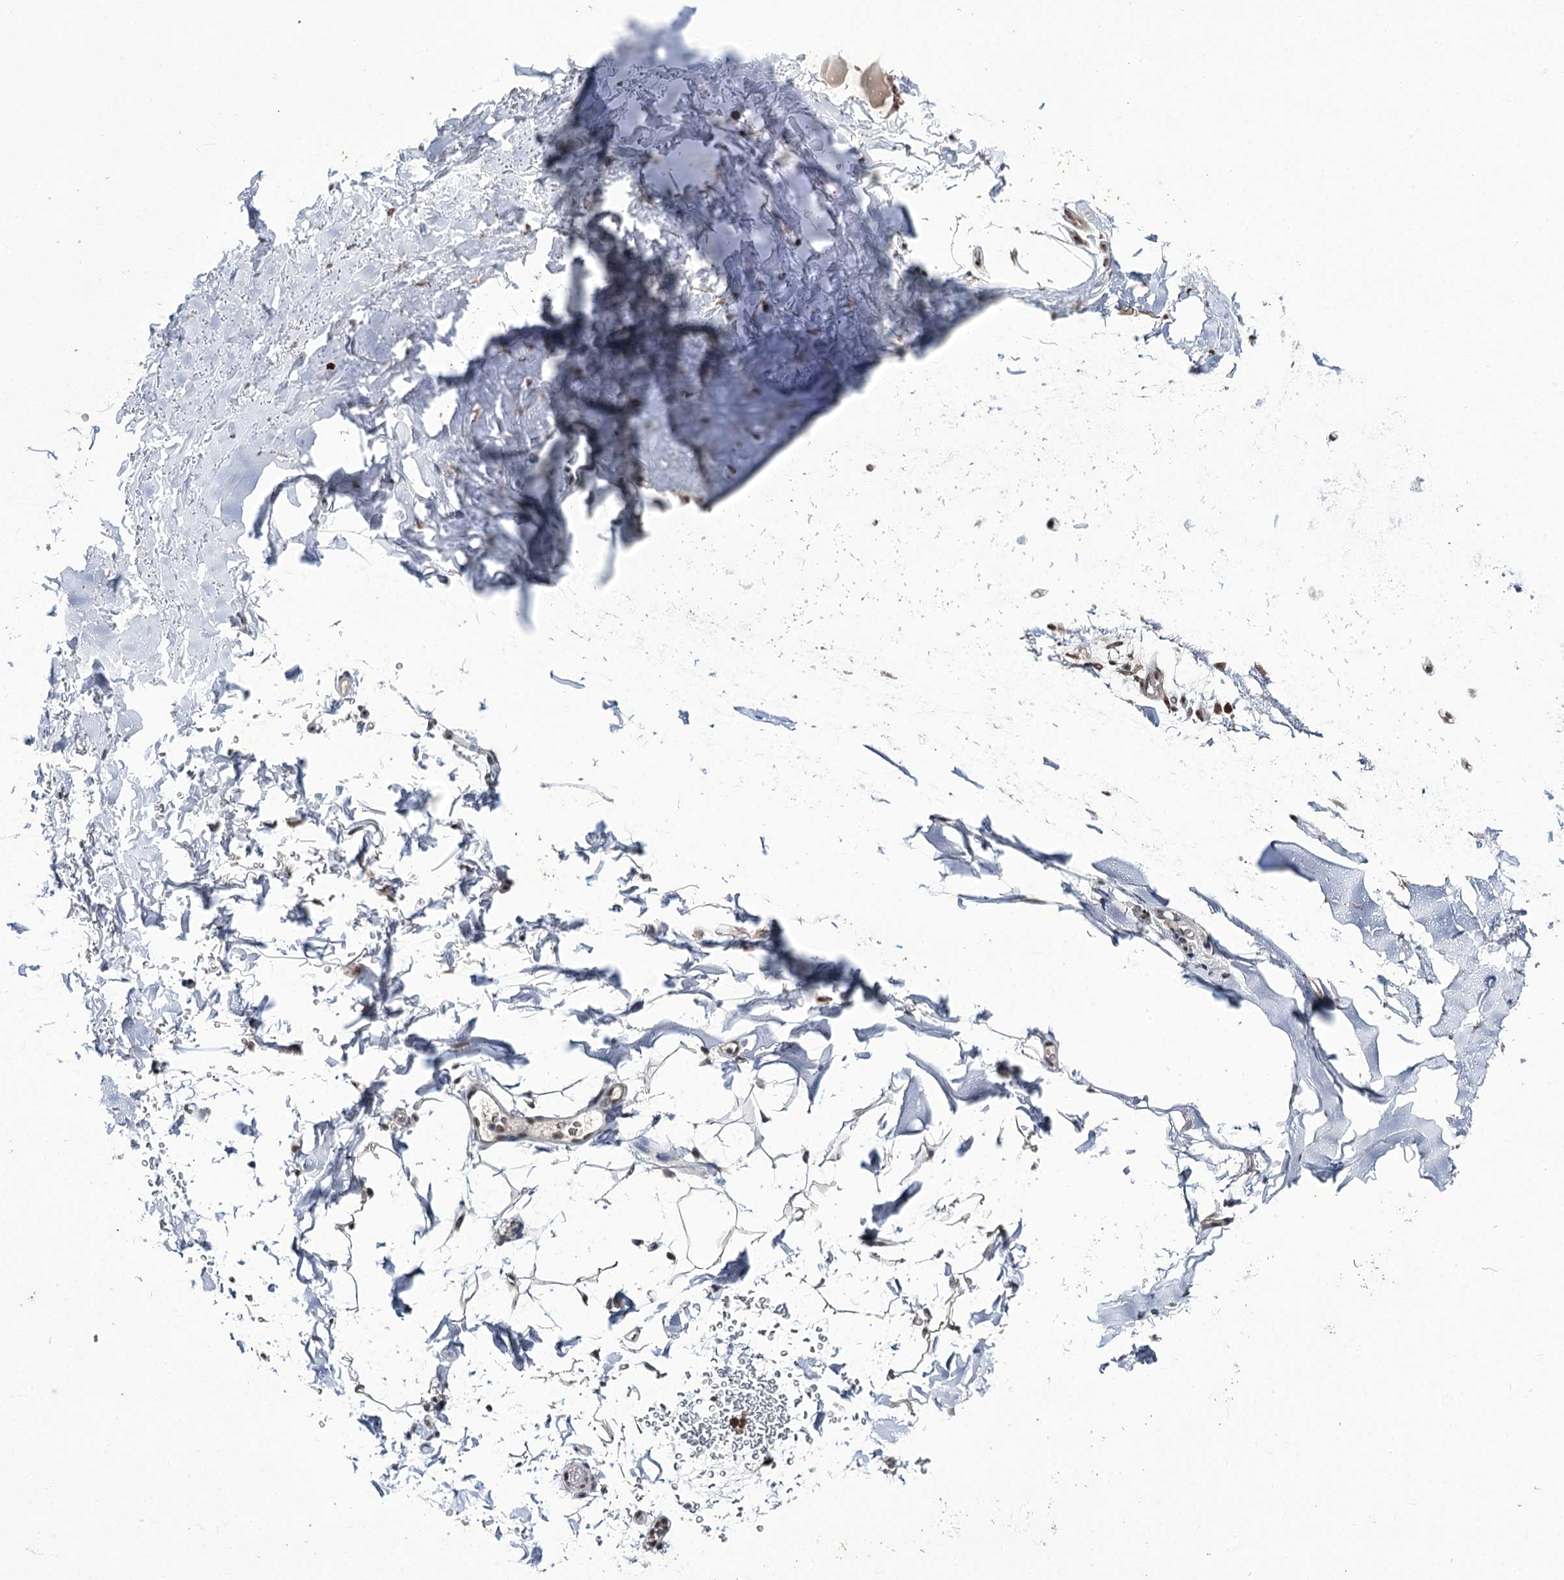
{"staining": {"intensity": "moderate", "quantity": ">75%", "location": "nuclear"}, "tissue": "adipose tissue", "cell_type": "Adipocytes", "image_type": "normal", "snomed": [{"axis": "morphology", "description": "Normal tissue, NOS"}, {"axis": "topography", "description": "Cartilage tissue"}, {"axis": "topography", "description": "Bronchus"}], "caption": "Unremarkable adipose tissue displays moderate nuclear positivity in about >75% of adipocytes, visualized by immunohistochemistry. The staining was performed using DAB (3,3'-diaminobenzidine) to visualize the protein expression in brown, while the nuclei were stained in blue with hematoxylin (Magnification: 20x).", "gene": "ERCC3", "patient": {"sex": "female", "age": 73}}